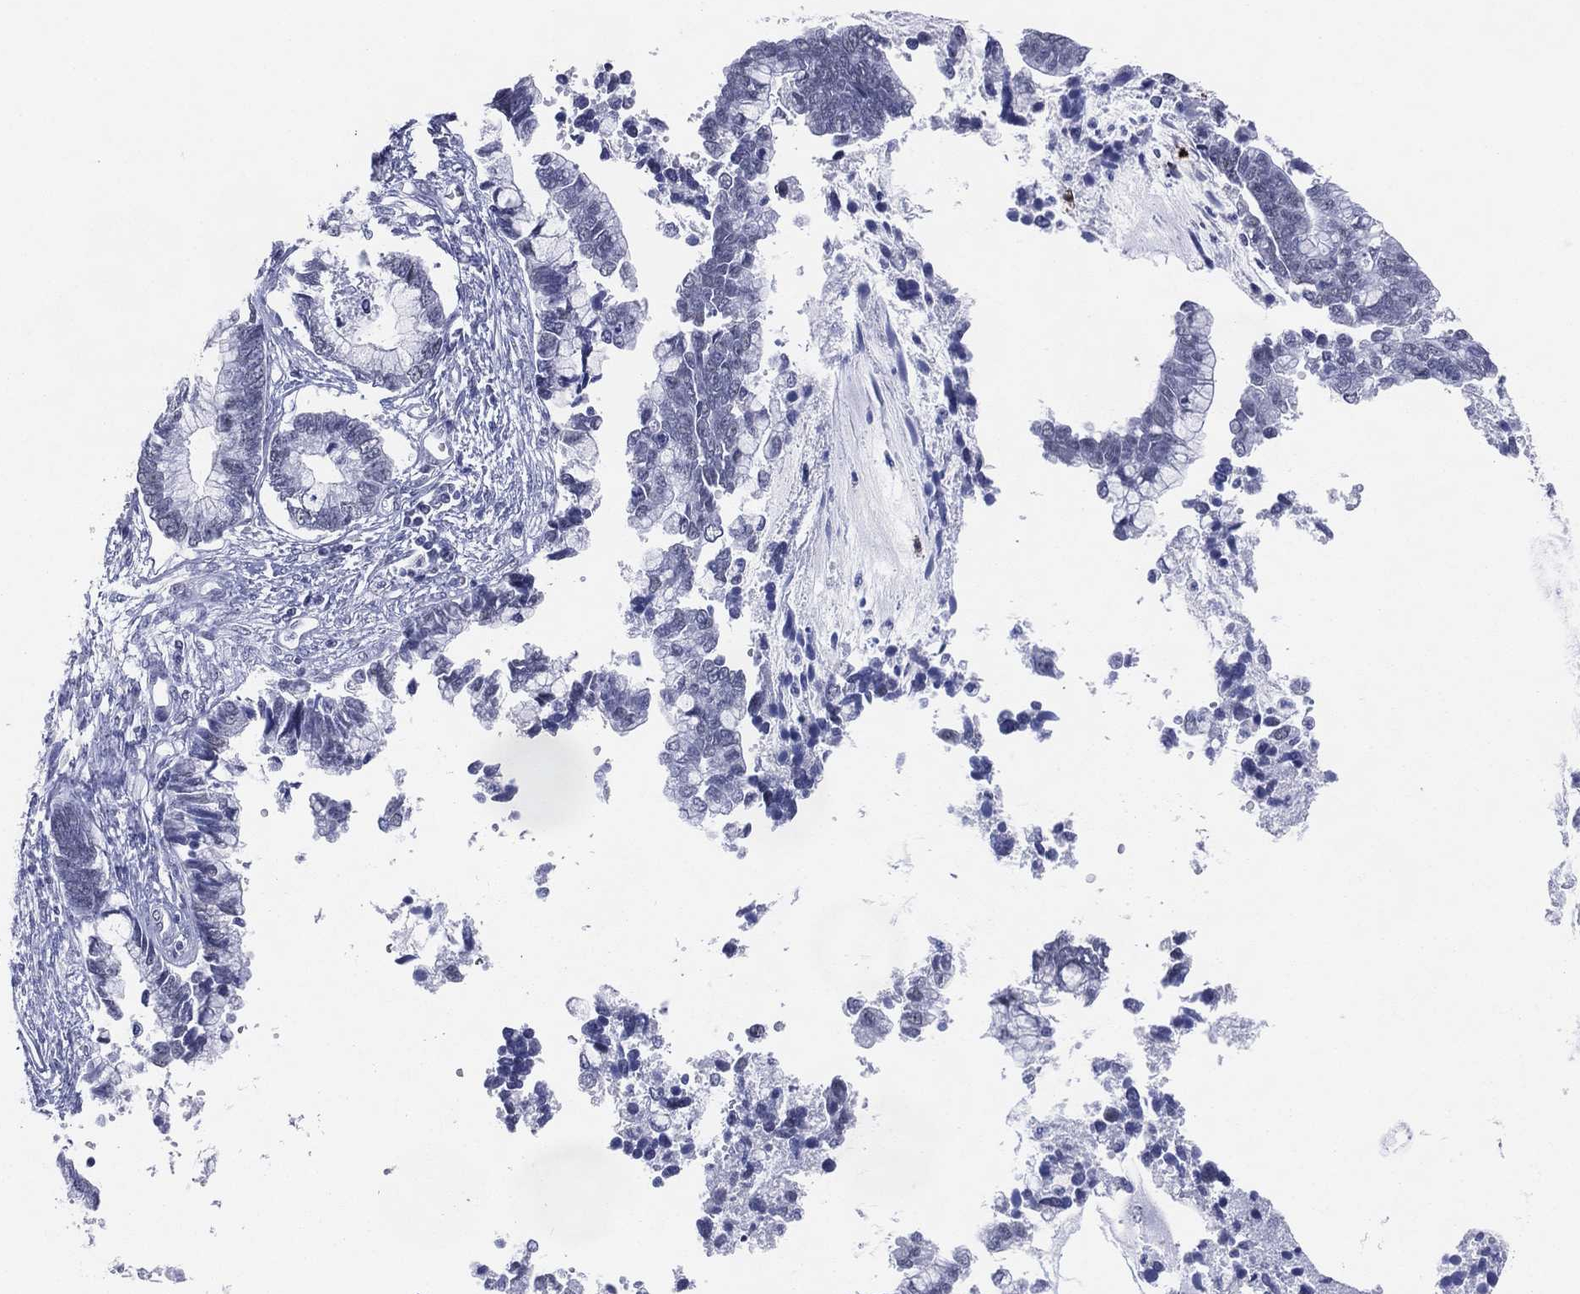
{"staining": {"intensity": "negative", "quantity": "none", "location": "none"}, "tissue": "cervical cancer", "cell_type": "Tumor cells", "image_type": "cancer", "snomed": [{"axis": "morphology", "description": "Adenocarcinoma, NOS"}, {"axis": "topography", "description": "Cervix"}], "caption": "This is a image of immunohistochemistry staining of cervical cancer (adenocarcinoma), which shows no positivity in tumor cells. Nuclei are stained in blue.", "gene": "CFAP58", "patient": {"sex": "female", "age": 44}}